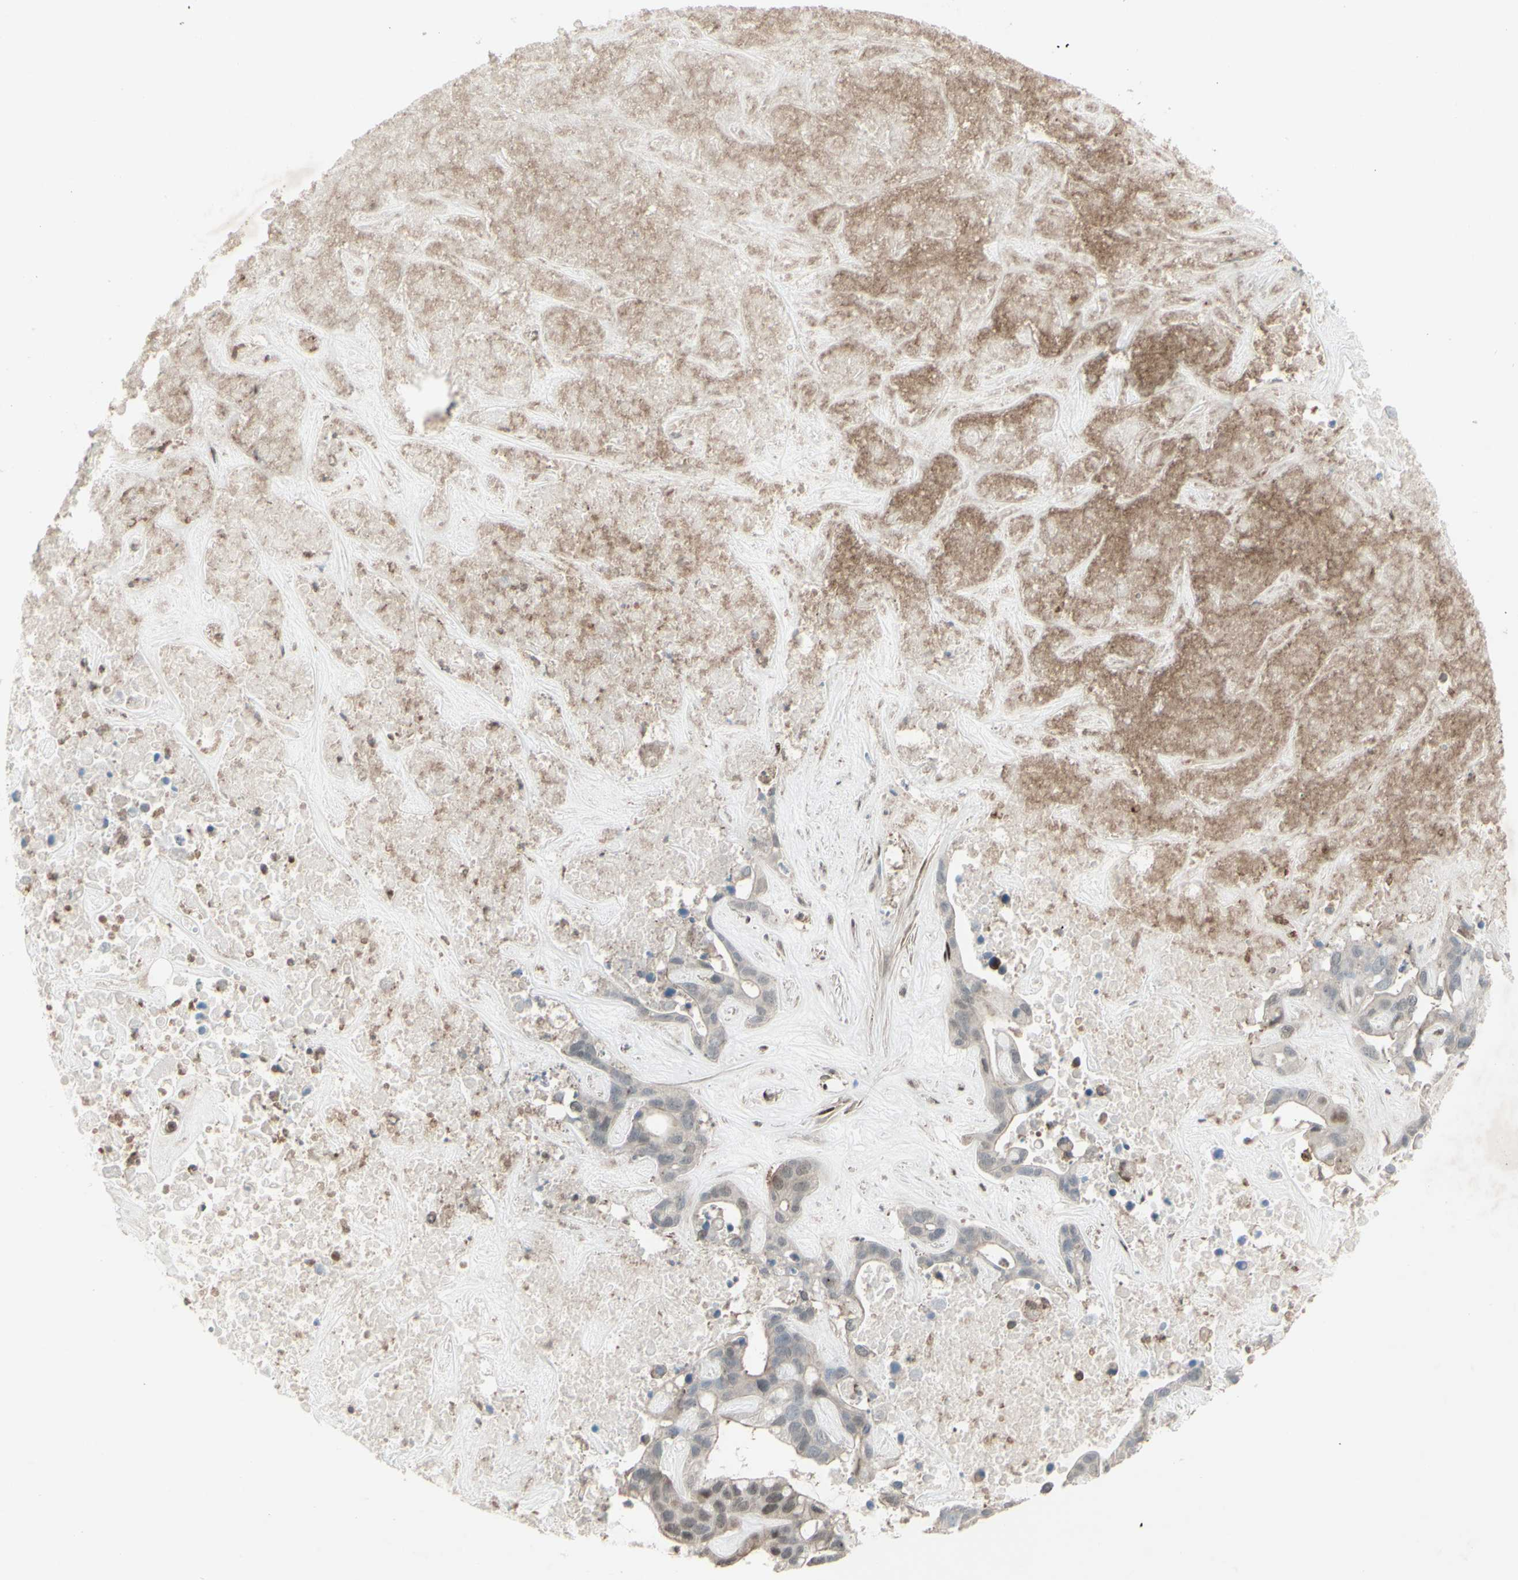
{"staining": {"intensity": "weak", "quantity": "25%-75%", "location": "nuclear"}, "tissue": "liver cancer", "cell_type": "Tumor cells", "image_type": "cancer", "snomed": [{"axis": "morphology", "description": "Cholangiocarcinoma"}, {"axis": "topography", "description": "Liver"}], "caption": "IHC of human liver cholangiocarcinoma demonstrates low levels of weak nuclear positivity in about 25%-75% of tumor cells.", "gene": "CD33", "patient": {"sex": "female", "age": 65}}